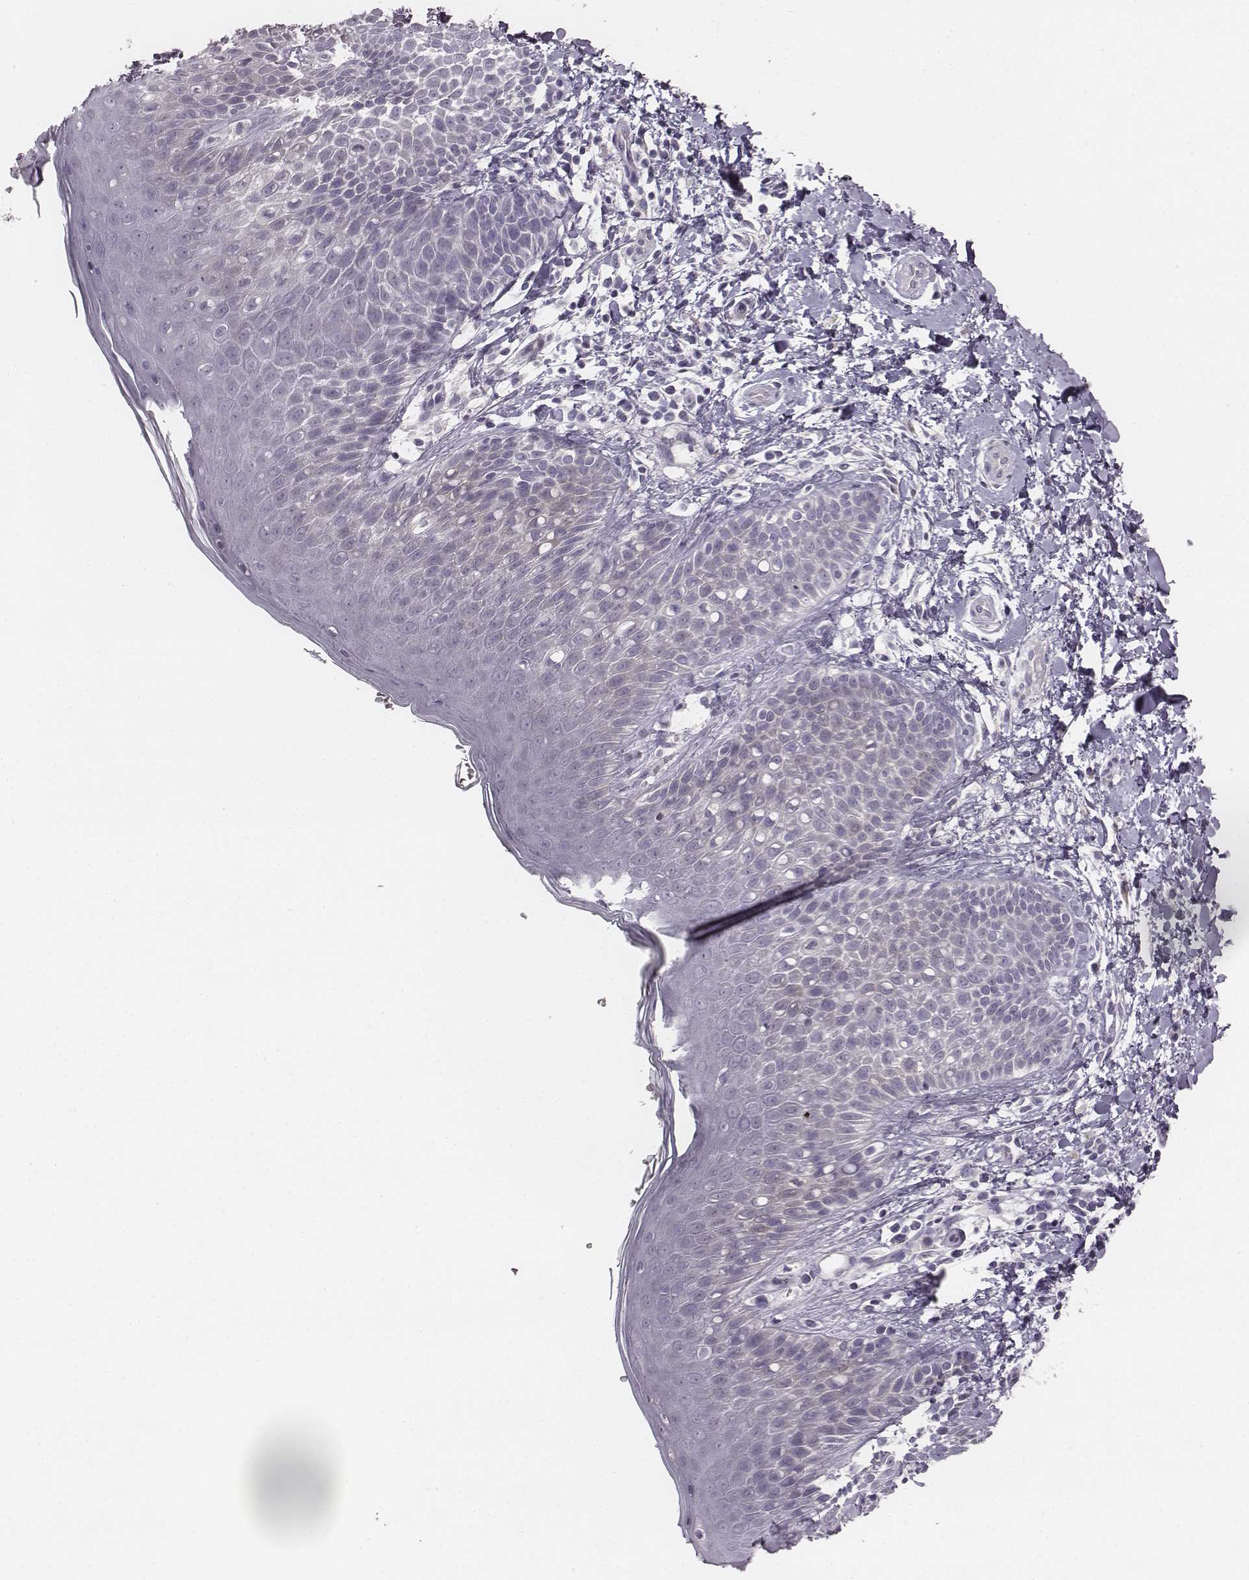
{"staining": {"intensity": "negative", "quantity": "none", "location": "none"}, "tissue": "skin", "cell_type": "Epidermal cells", "image_type": "normal", "snomed": [{"axis": "morphology", "description": "Normal tissue, NOS"}, {"axis": "topography", "description": "Anal"}], "caption": "Immunohistochemistry histopathology image of unremarkable human skin stained for a protein (brown), which reveals no staining in epidermal cells.", "gene": "ENSG00000284762", "patient": {"sex": "male", "age": 36}}